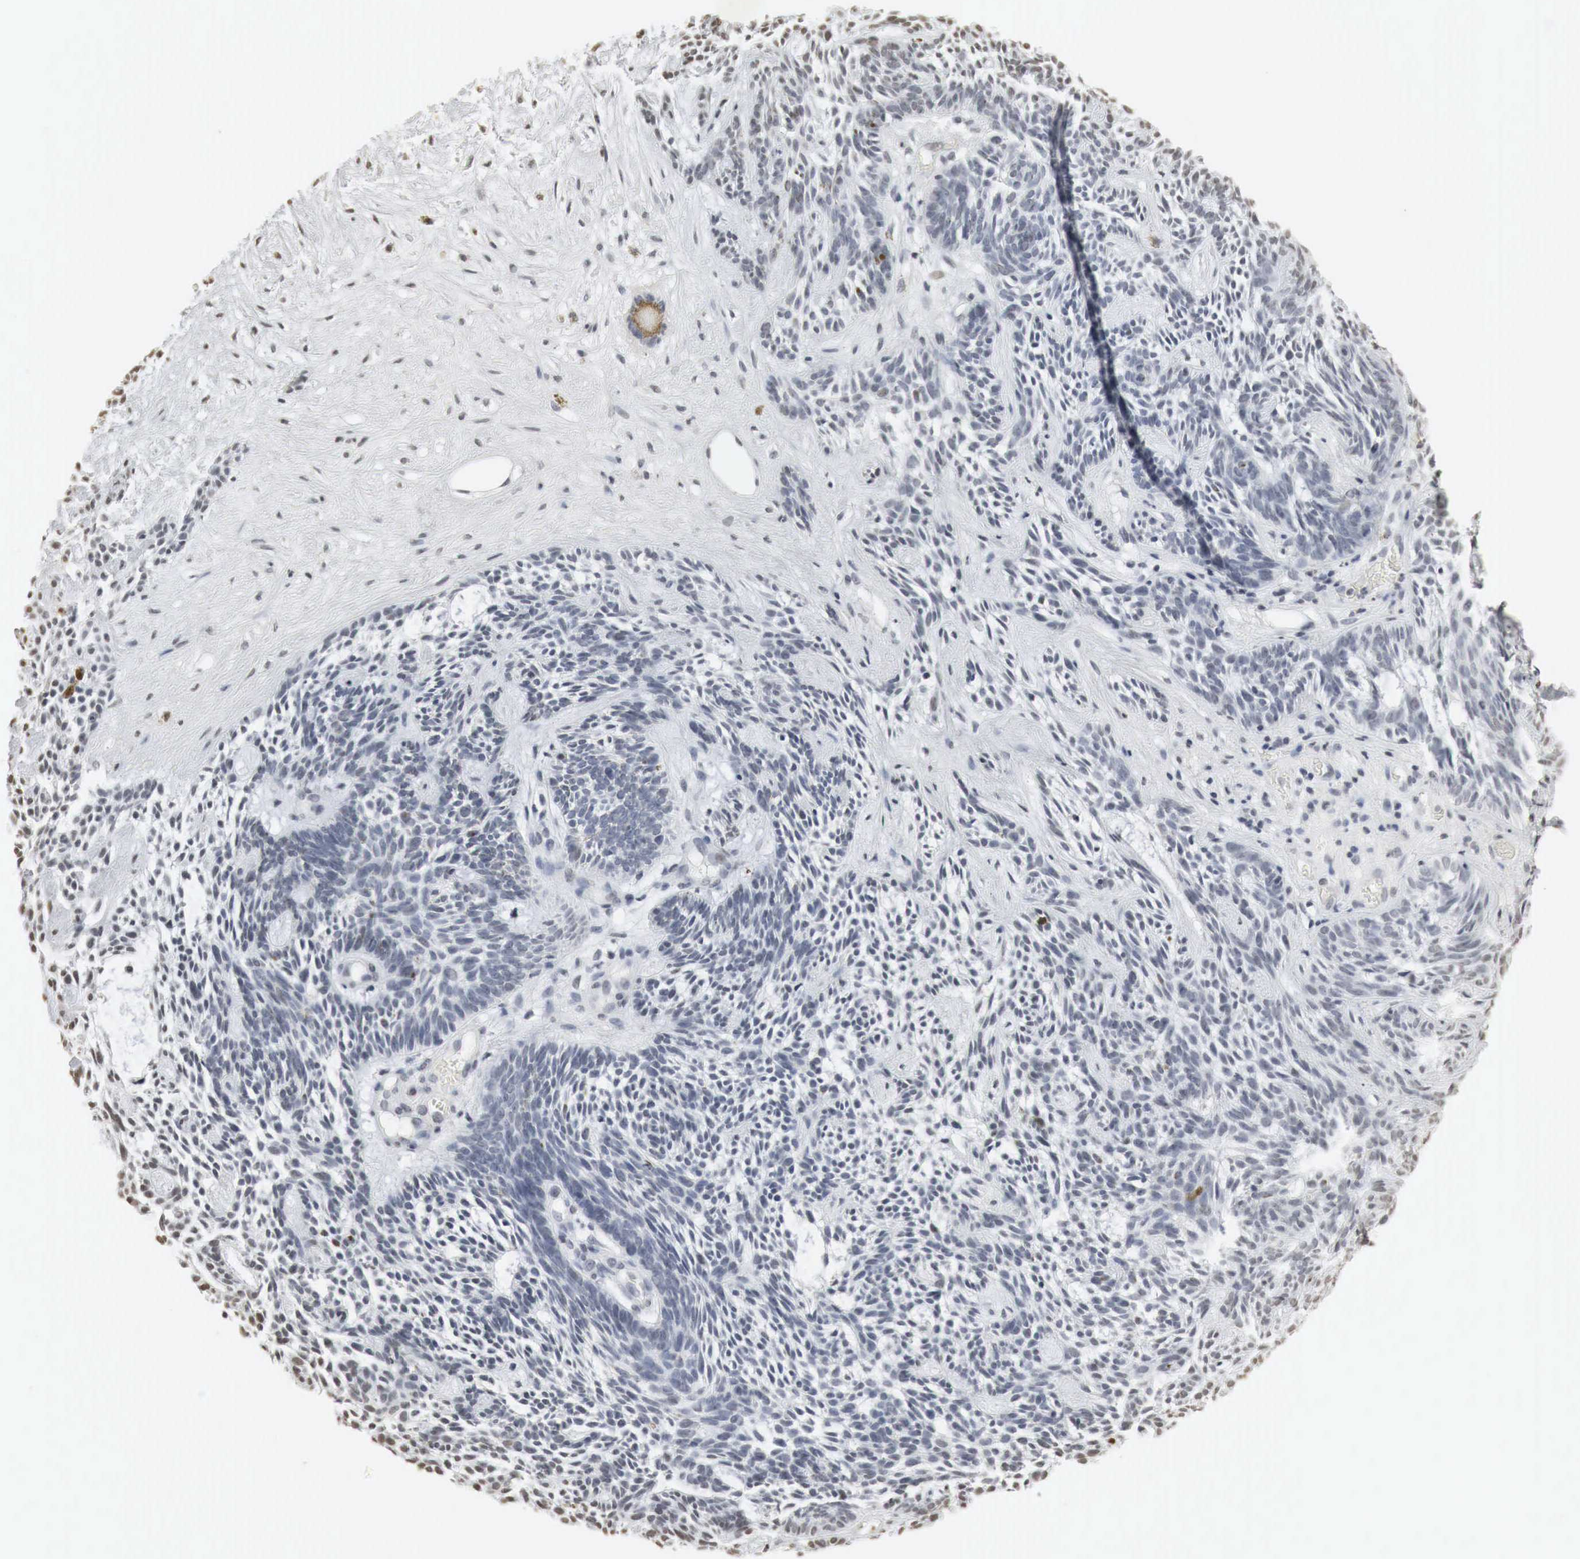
{"staining": {"intensity": "weak", "quantity": "<25%", "location": "nuclear"}, "tissue": "skin cancer", "cell_type": "Tumor cells", "image_type": "cancer", "snomed": [{"axis": "morphology", "description": "Basal cell carcinoma"}, {"axis": "topography", "description": "Skin"}], "caption": "The histopathology image exhibits no staining of tumor cells in skin basal cell carcinoma.", "gene": "ERBB4", "patient": {"sex": "male", "age": 58}}